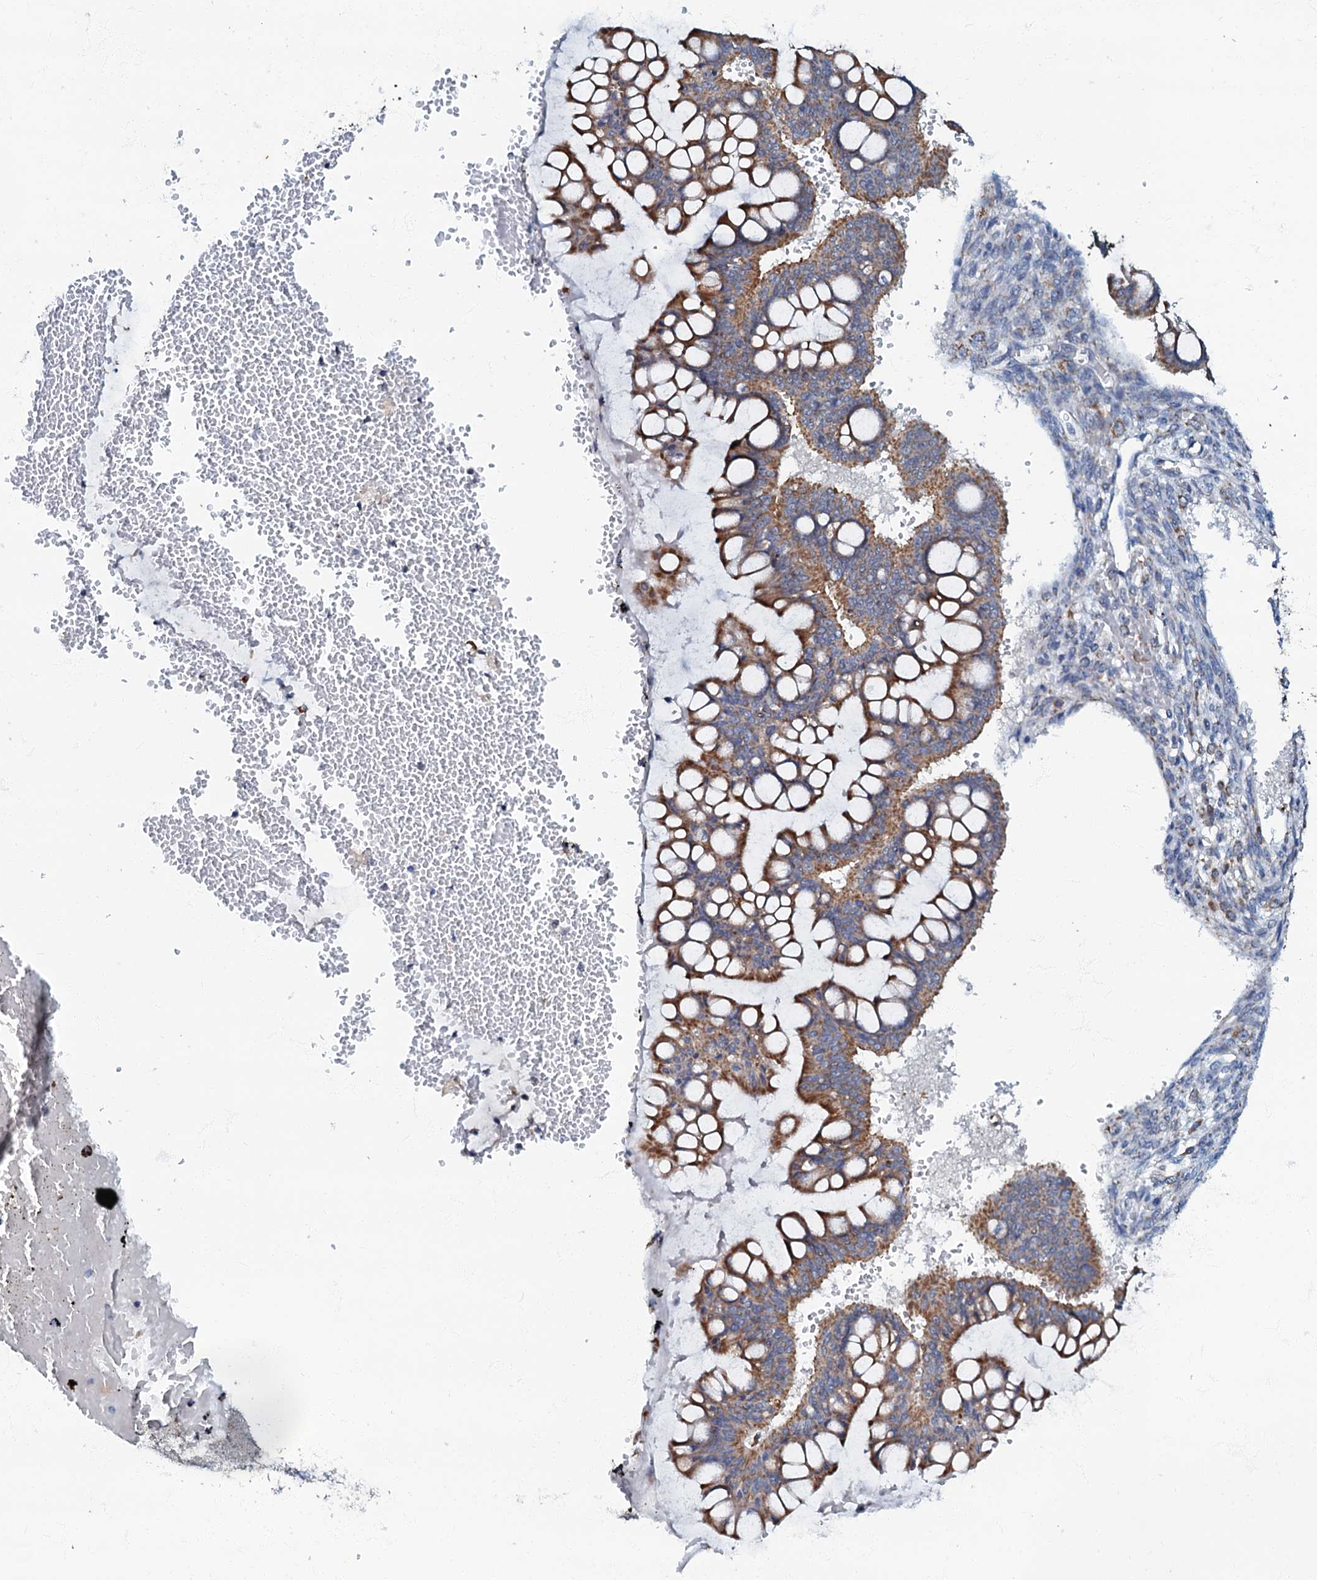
{"staining": {"intensity": "moderate", "quantity": ">75%", "location": "cytoplasmic/membranous"}, "tissue": "ovarian cancer", "cell_type": "Tumor cells", "image_type": "cancer", "snomed": [{"axis": "morphology", "description": "Cystadenocarcinoma, mucinous, NOS"}, {"axis": "topography", "description": "Ovary"}], "caption": "IHC image of neoplastic tissue: mucinous cystadenocarcinoma (ovarian) stained using immunohistochemistry displays medium levels of moderate protein expression localized specifically in the cytoplasmic/membranous of tumor cells, appearing as a cytoplasmic/membranous brown color.", "gene": "MRPL51", "patient": {"sex": "female", "age": 73}}